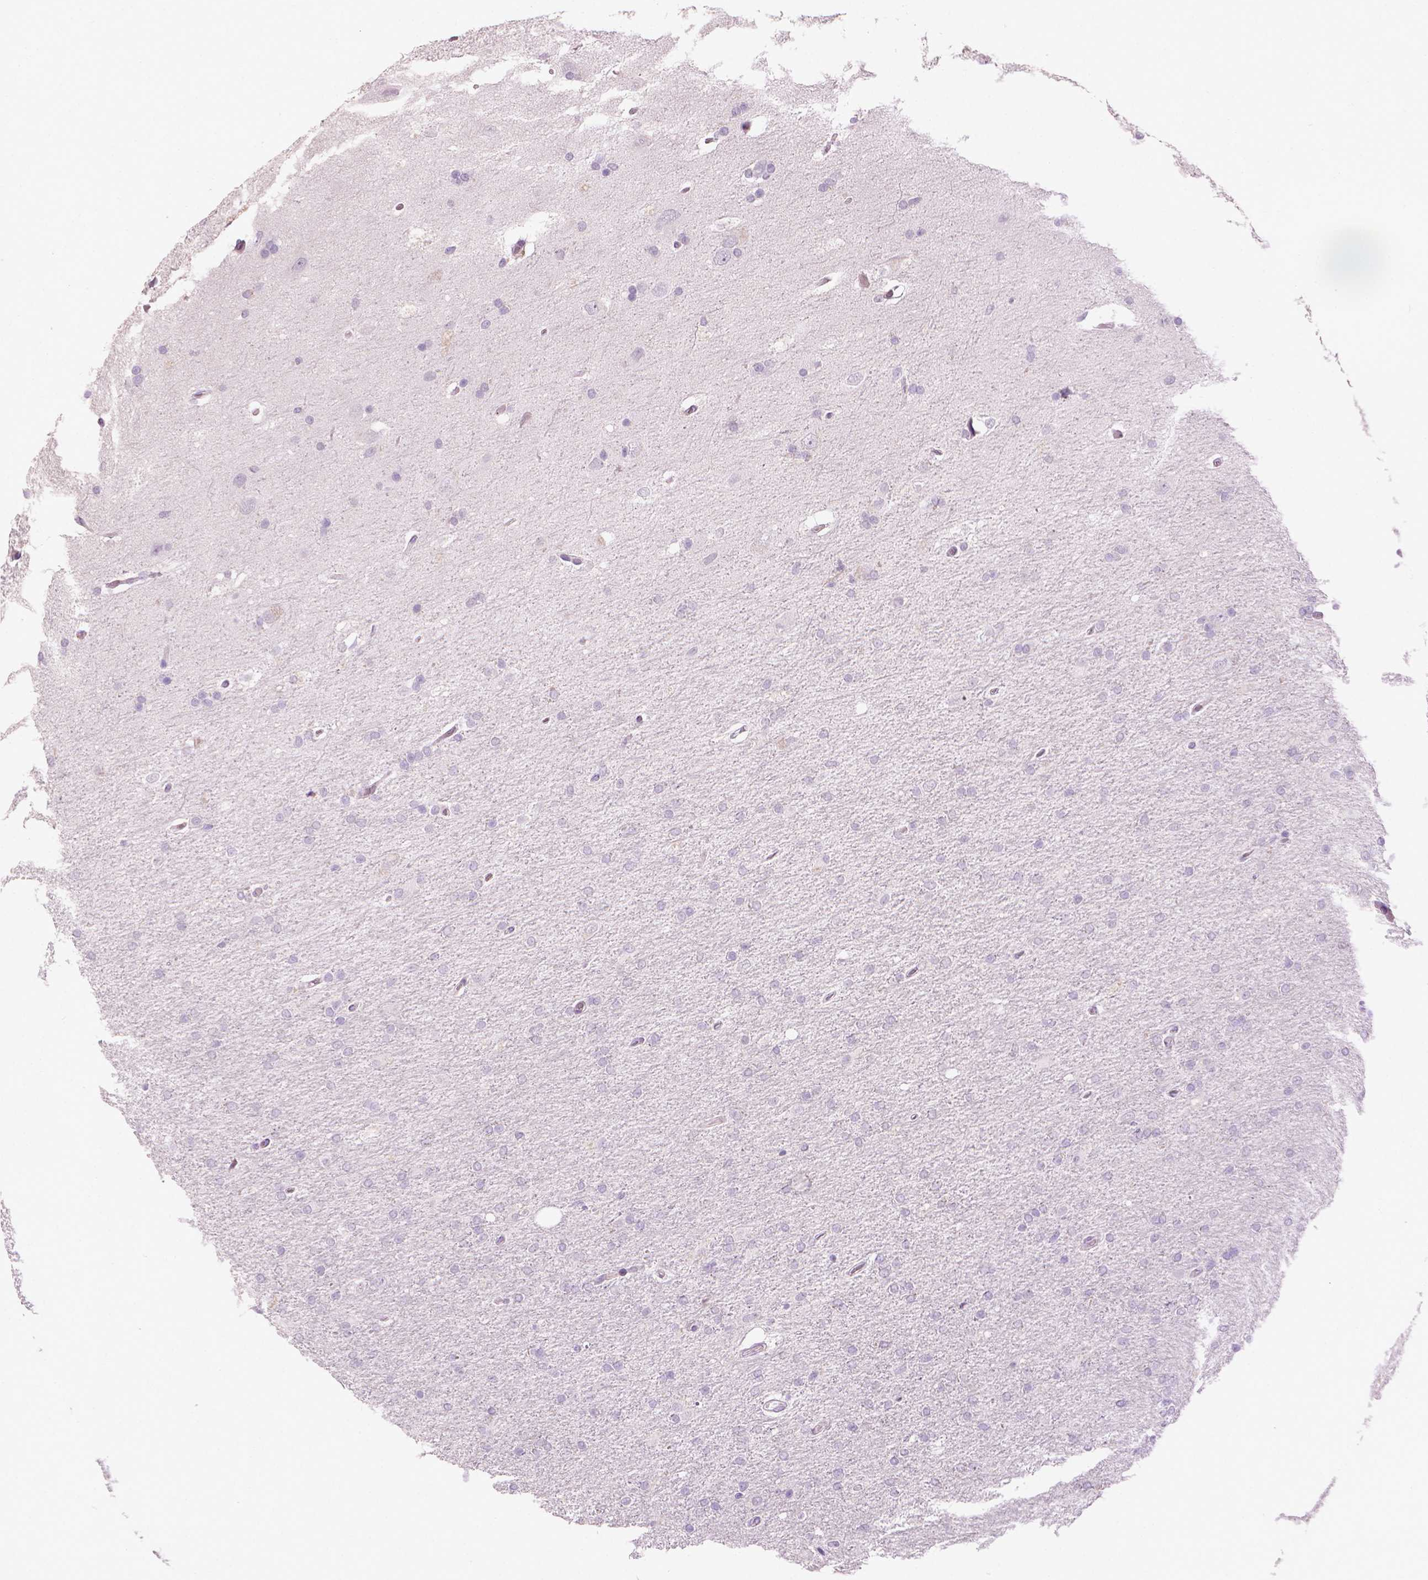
{"staining": {"intensity": "negative", "quantity": "none", "location": "none"}, "tissue": "glioma", "cell_type": "Tumor cells", "image_type": "cancer", "snomed": [{"axis": "morphology", "description": "Glioma, malignant, High grade"}, {"axis": "topography", "description": "Cerebral cortex"}], "caption": "The micrograph displays no significant positivity in tumor cells of malignant high-grade glioma.", "gene": "MLANA", "patient": {"sex": "male", "age": 70}}